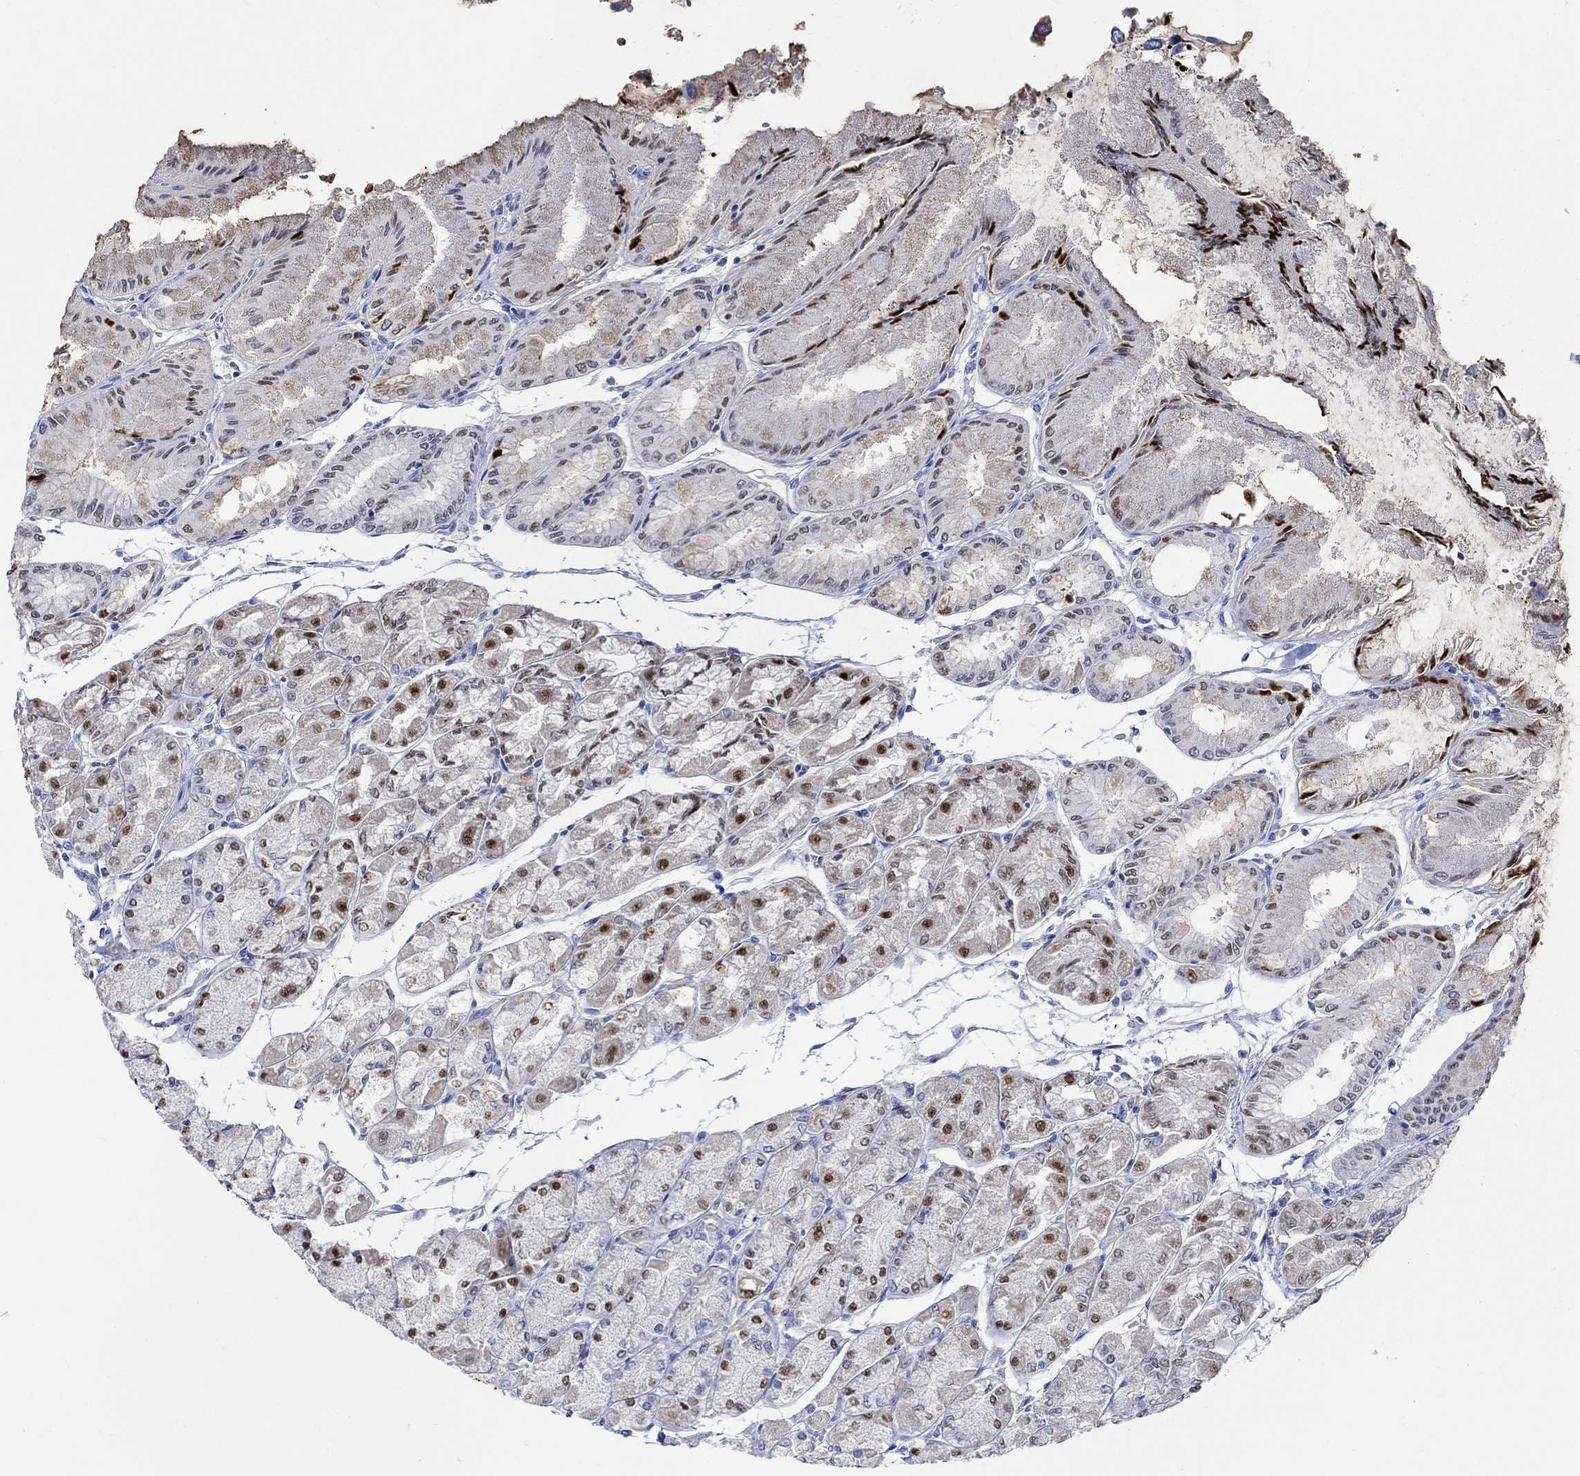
{"staining": {"intensity": "moderate", "quantity": "<25%", "location": "nuclear"}, "tissue": "stomach", "cell_type": "Glandular cells", "image_type": "normal", "snomed": [{"axis": "morphology", "description": "Normal tissue, NOS"}, {"axis": "topography", "description": "Stomach, upper"}], "caption": "Immunohistochemistry (IHC) photomicrograph of normal stomach: human stomach stained using immunohistochemistry reveals low levels of moderate protein expression localized specifically in the nuclear of glandular cells, appearing as a nuclear brown color.", "gene": "GCM1", "patient": {"sex": "male", "age": 60}}